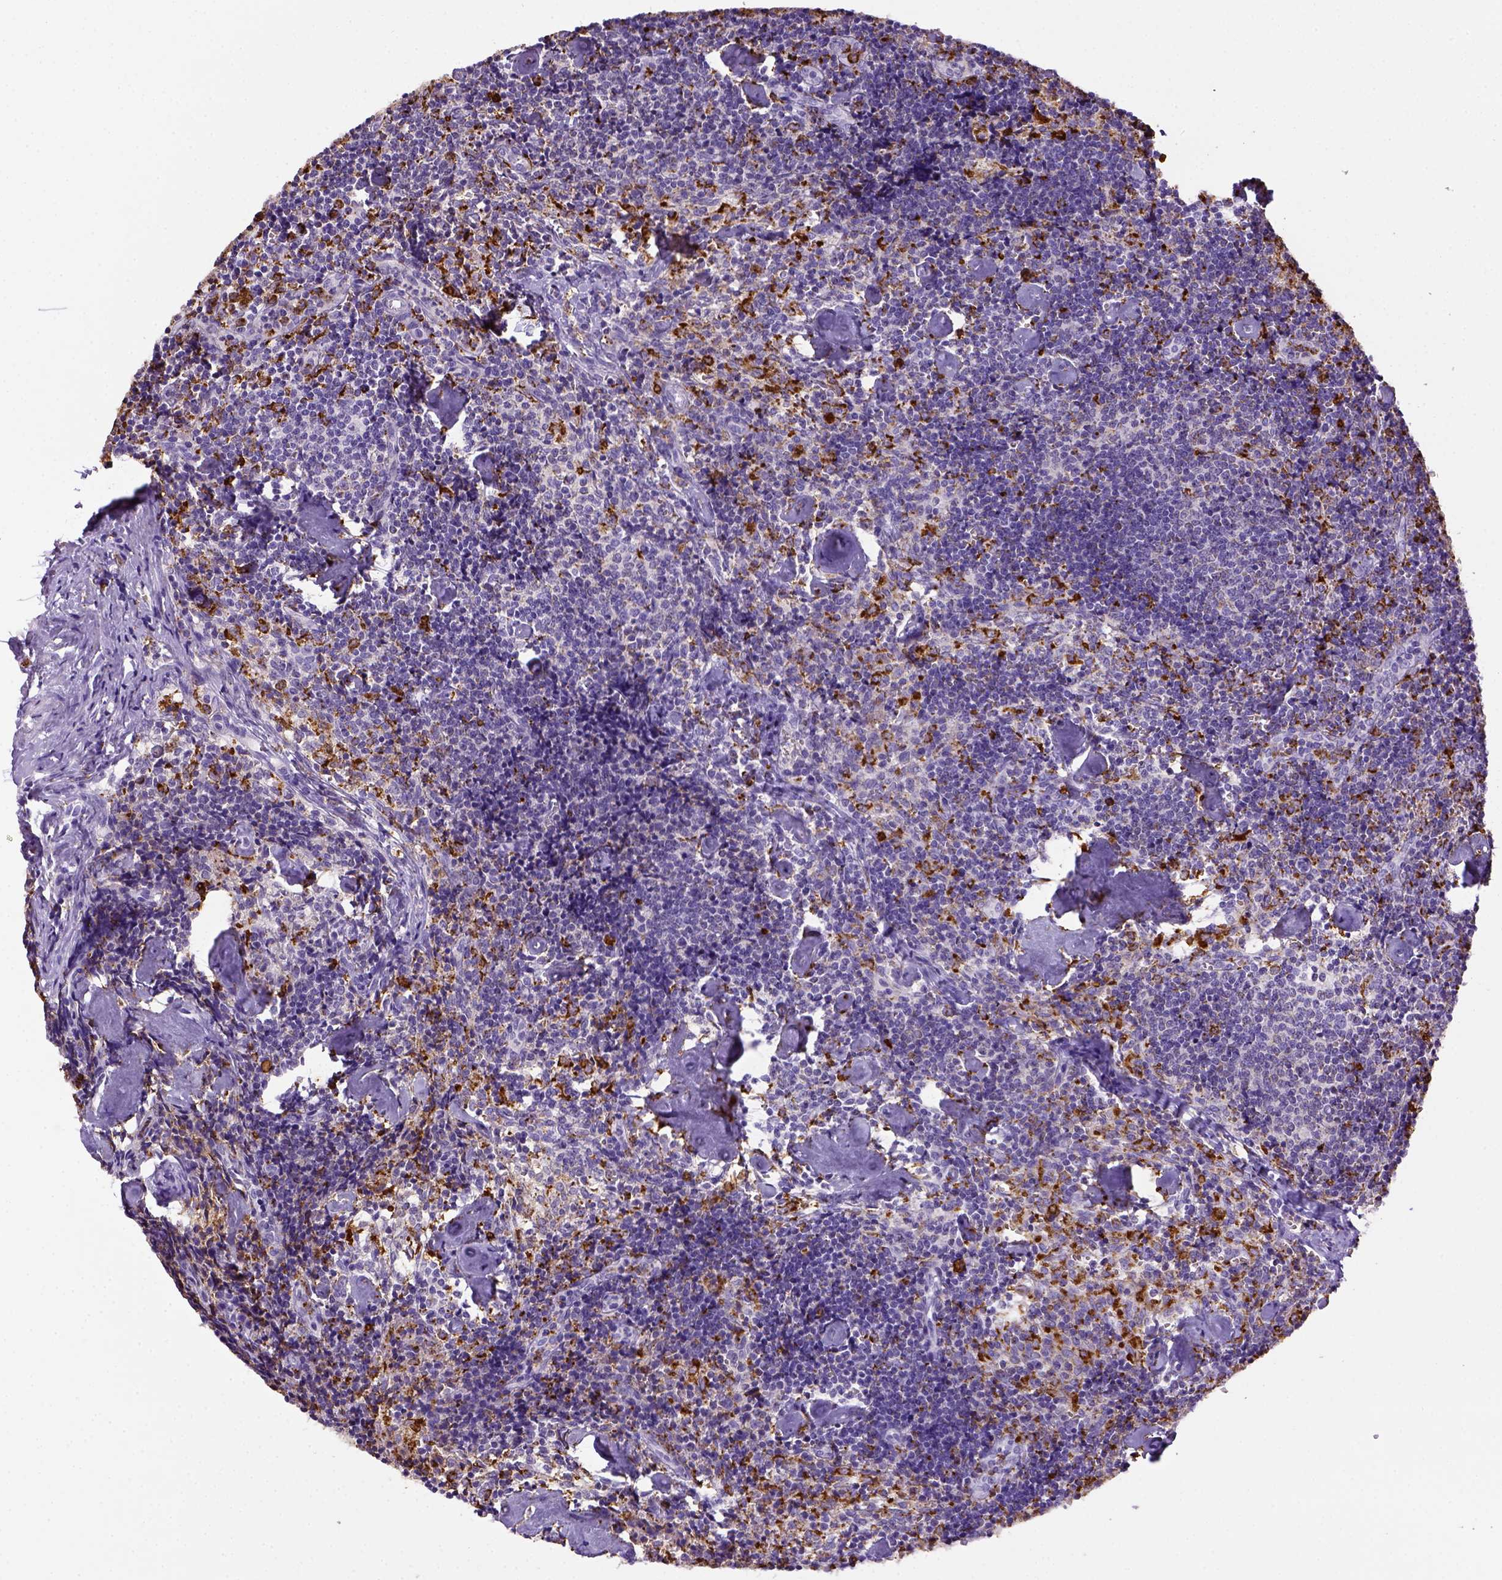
{"staining": {"intensity": "strong", "quantity": "<25%", "location": "cytoplasmic/membranous"}, "tissue": "lymph node", "cell_type": "Non-germinal center cells", "image_type": "normal", "snomed": [{"axis": "morphology", "description": "Normal tissue, NOS"}, {"axis": "topography", "description": "Lymph node"}], "caption": "A high-resolution micrograph shows immunohistochemistry staining of normal lymph node, which reveals strong cytoplasmic/membranous positivity in about <25% of non-germinal center cells. The protein of interest is stained brown, and the nuclei are stained in blue (DAB IHC with brightfield microscopy, high magnification).", "gene": "CD68", "patient": {"sex": "female", "age": 50}}